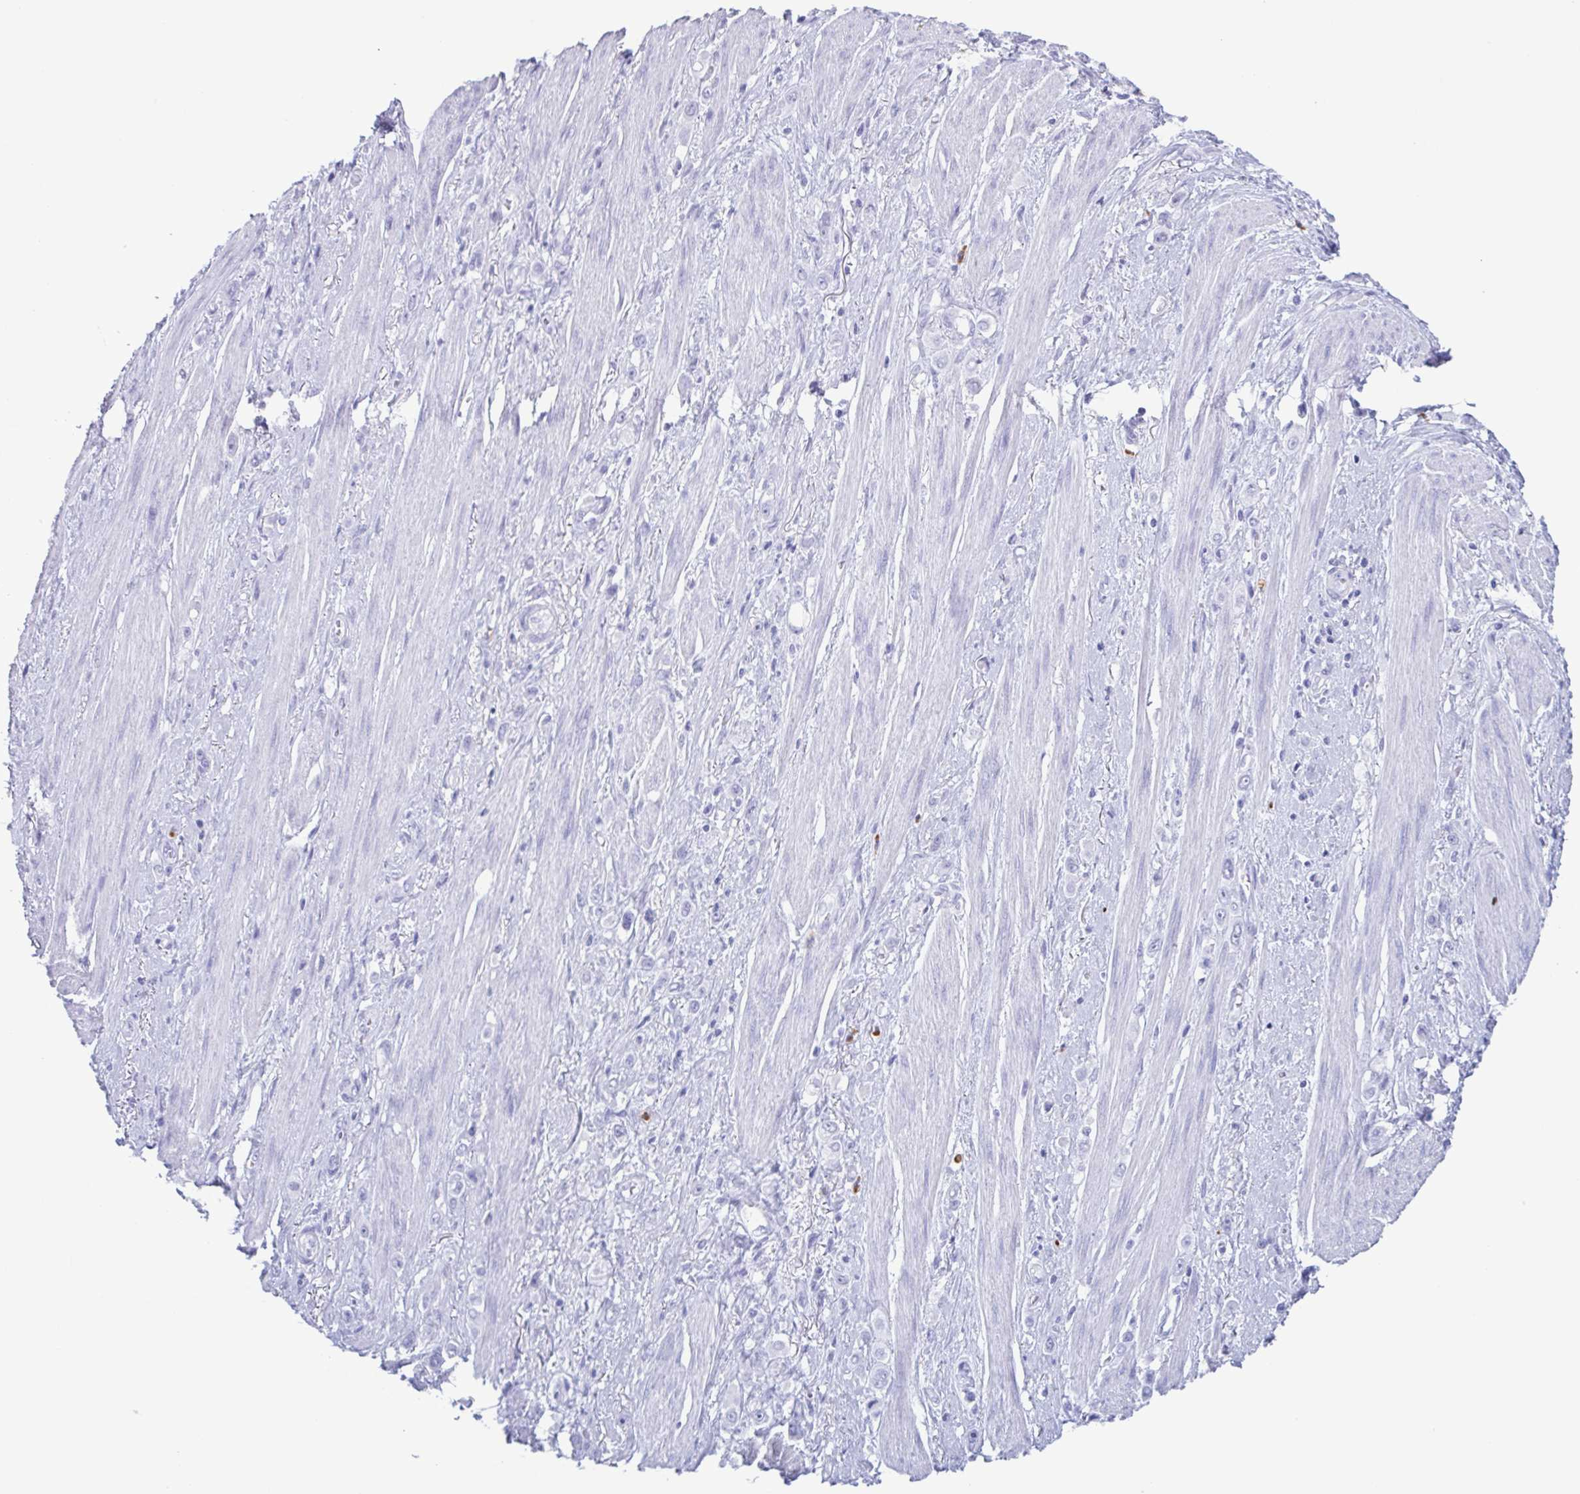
{"staining": {"intensity": "negative", "quantity": "none", "location": "none"}, "tissue": "stomach cancer", "cell_type": "Tumor cells", "image_type": "cancer", "snomed": [{"axis": "morphology", "description": "Adenocarcinoma, NOS"}, {"axis": "topography", "description": "Stomach, upper"}], "caption": "Human stomach cancer (adenocarcinoma) stained for a protein using immunohistochemistry reveals no positivity in tumor cells.", "gene": "LTF", "patient": {"sex": "male", "age": 75}}